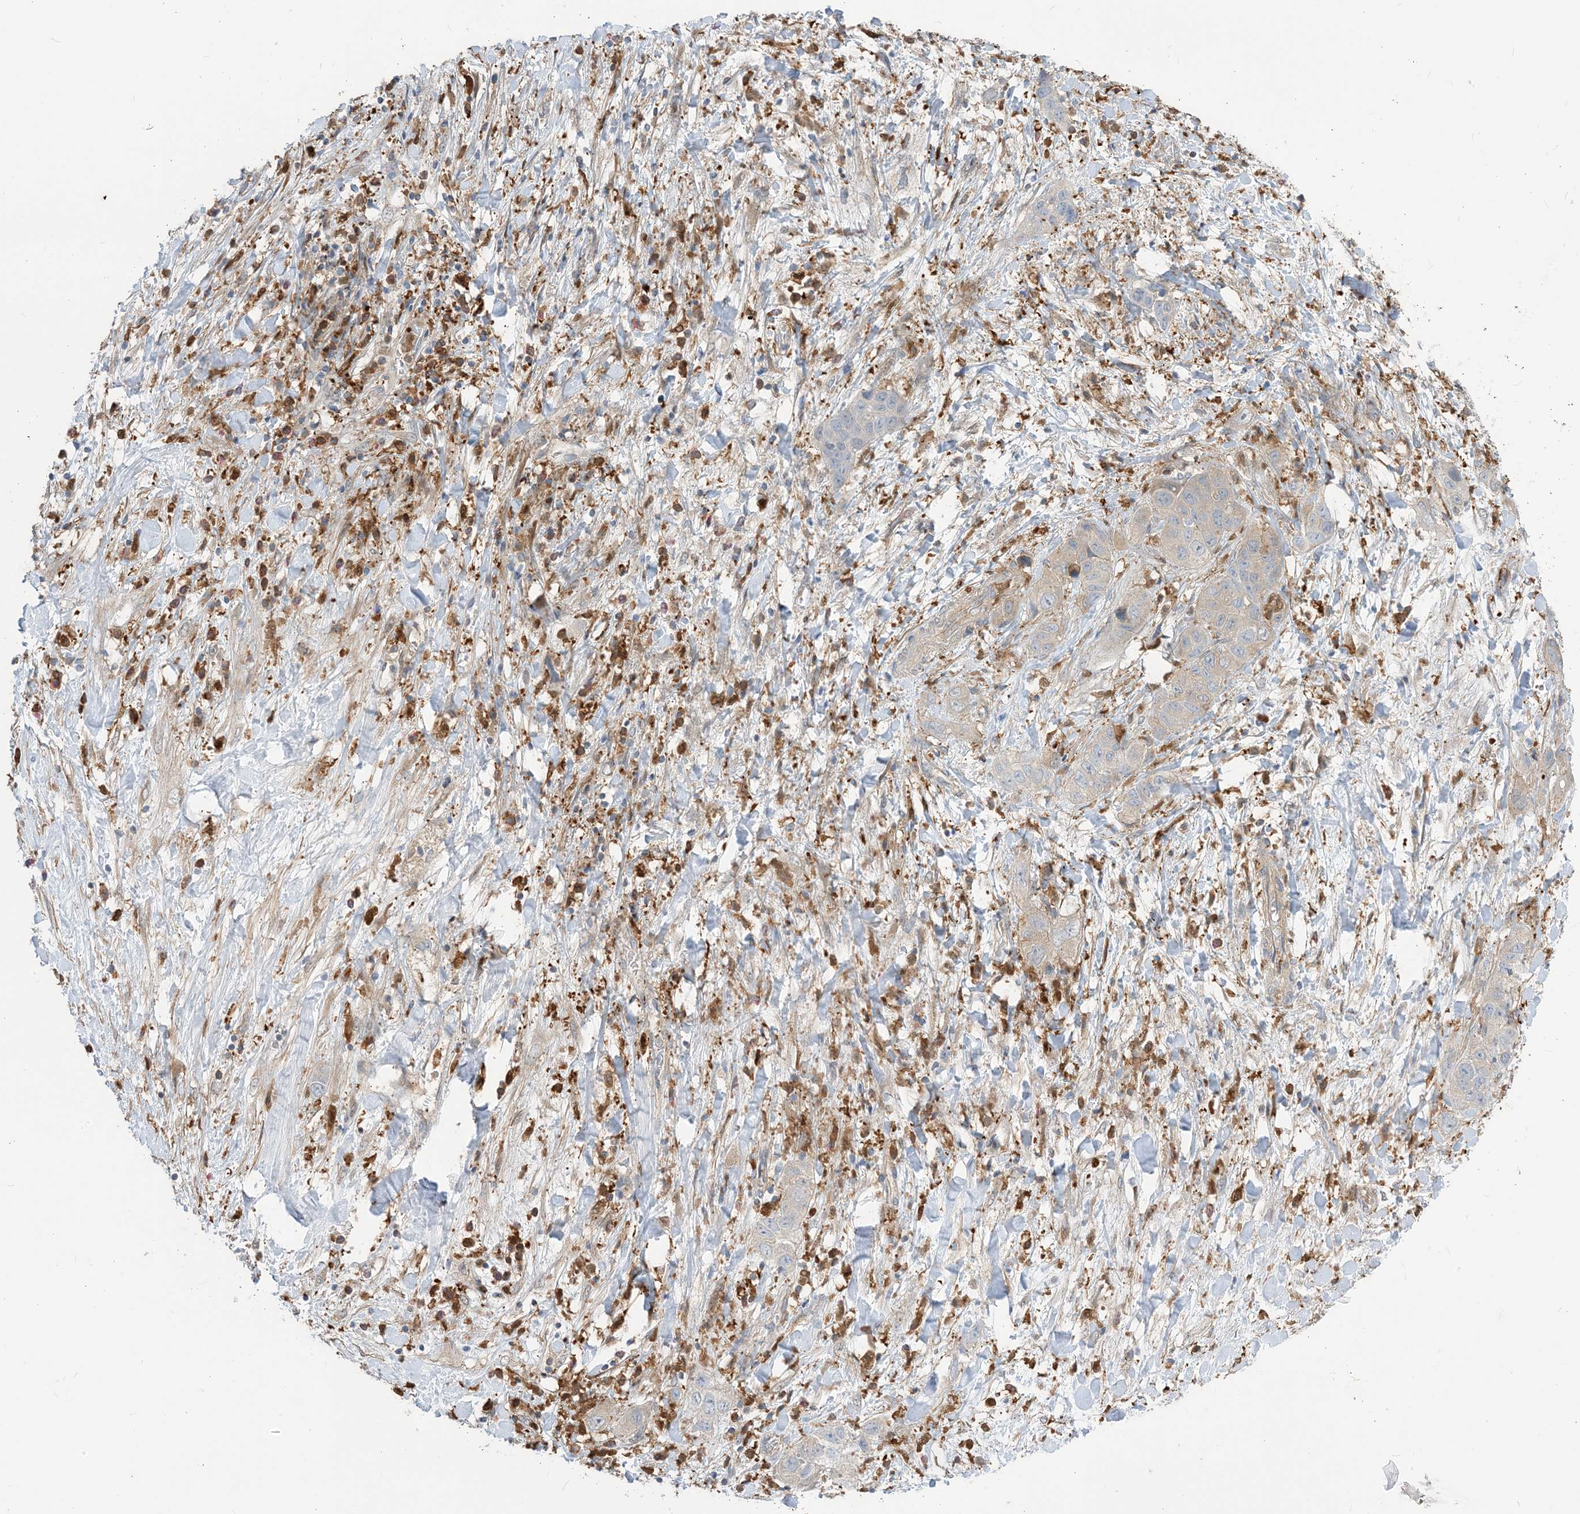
{"staining": {"intensity": "negative", "quantity": "none", "location": "none"}, "tissue": "liver cancer", "cell_type": "Tumor cells", "image_type": "cancer", "snomed": [{"axis": "morphology", "description": "Cholangiocarcinoma"}, {"axis": "topography", "description": "Liver"}], "caption": "The IHC image has no significant staining in tumor cells of liver cancer (cholangiocarcinoma) tissue. (Brightfield microscopy of DAB immunohistochemistry at high magnification).", "gene": "NAGK", "patient": {"sex": "female", "age": 52}}